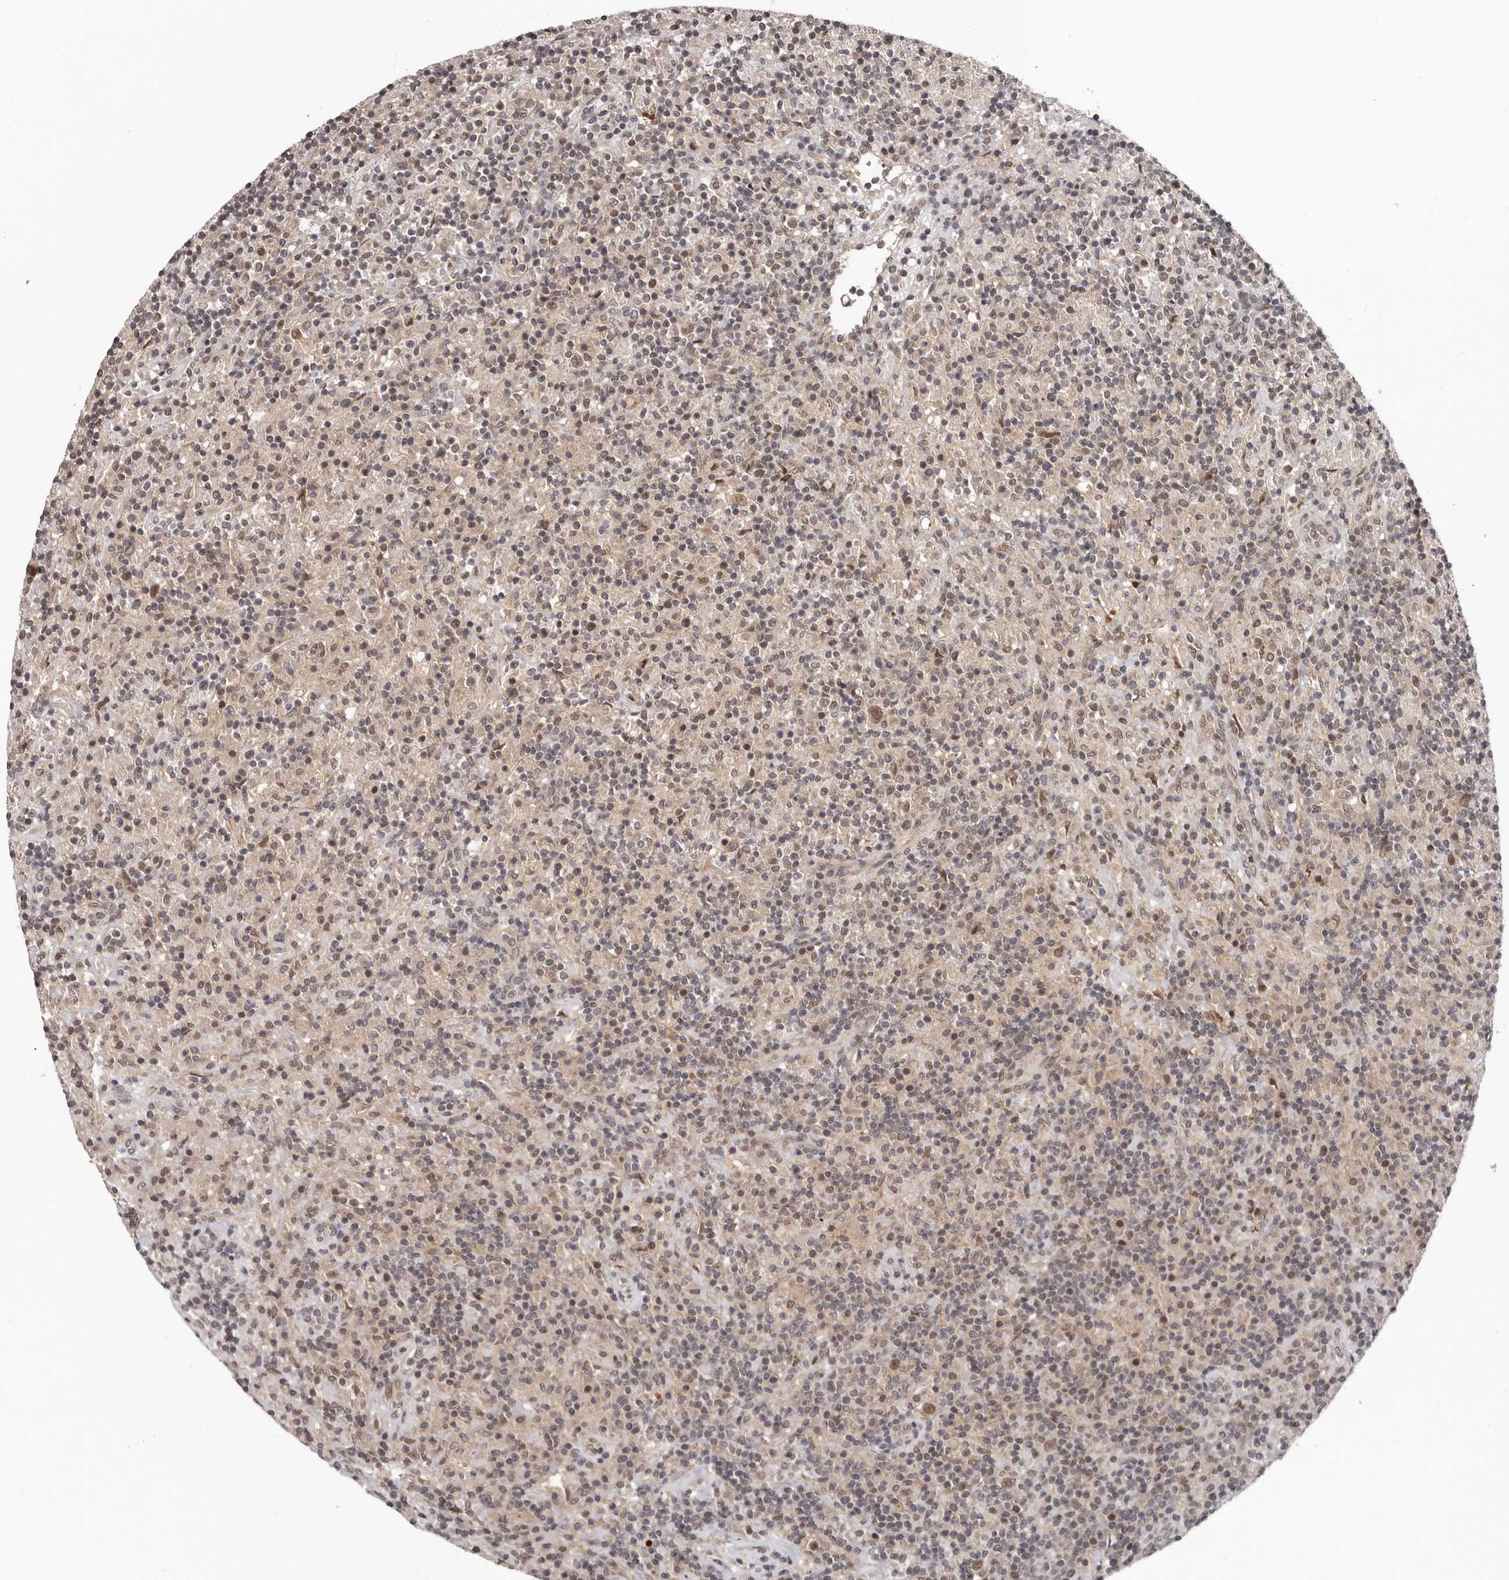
{"staining": {"intensity": "moderate", "quantity": ">75%", "location": "cytoplasmic/membranous,nuclear"}, "tissue": "lymphoma", "cell_type": "Tumor cells", "image_type": "cancer", "snomed": [{"axis": "morphology", "description": "Hodgkin's disease, NOS"}, {"axis": "topography", "description": "Lymph node"}], "caption": "Lymphoma tissue reveals moderate cytoplasmic/membranous and nuclear positivity in approximately >75% of tumor cells", "gene": "TBX5", "patient": {"sex": "male", "age": 70}}